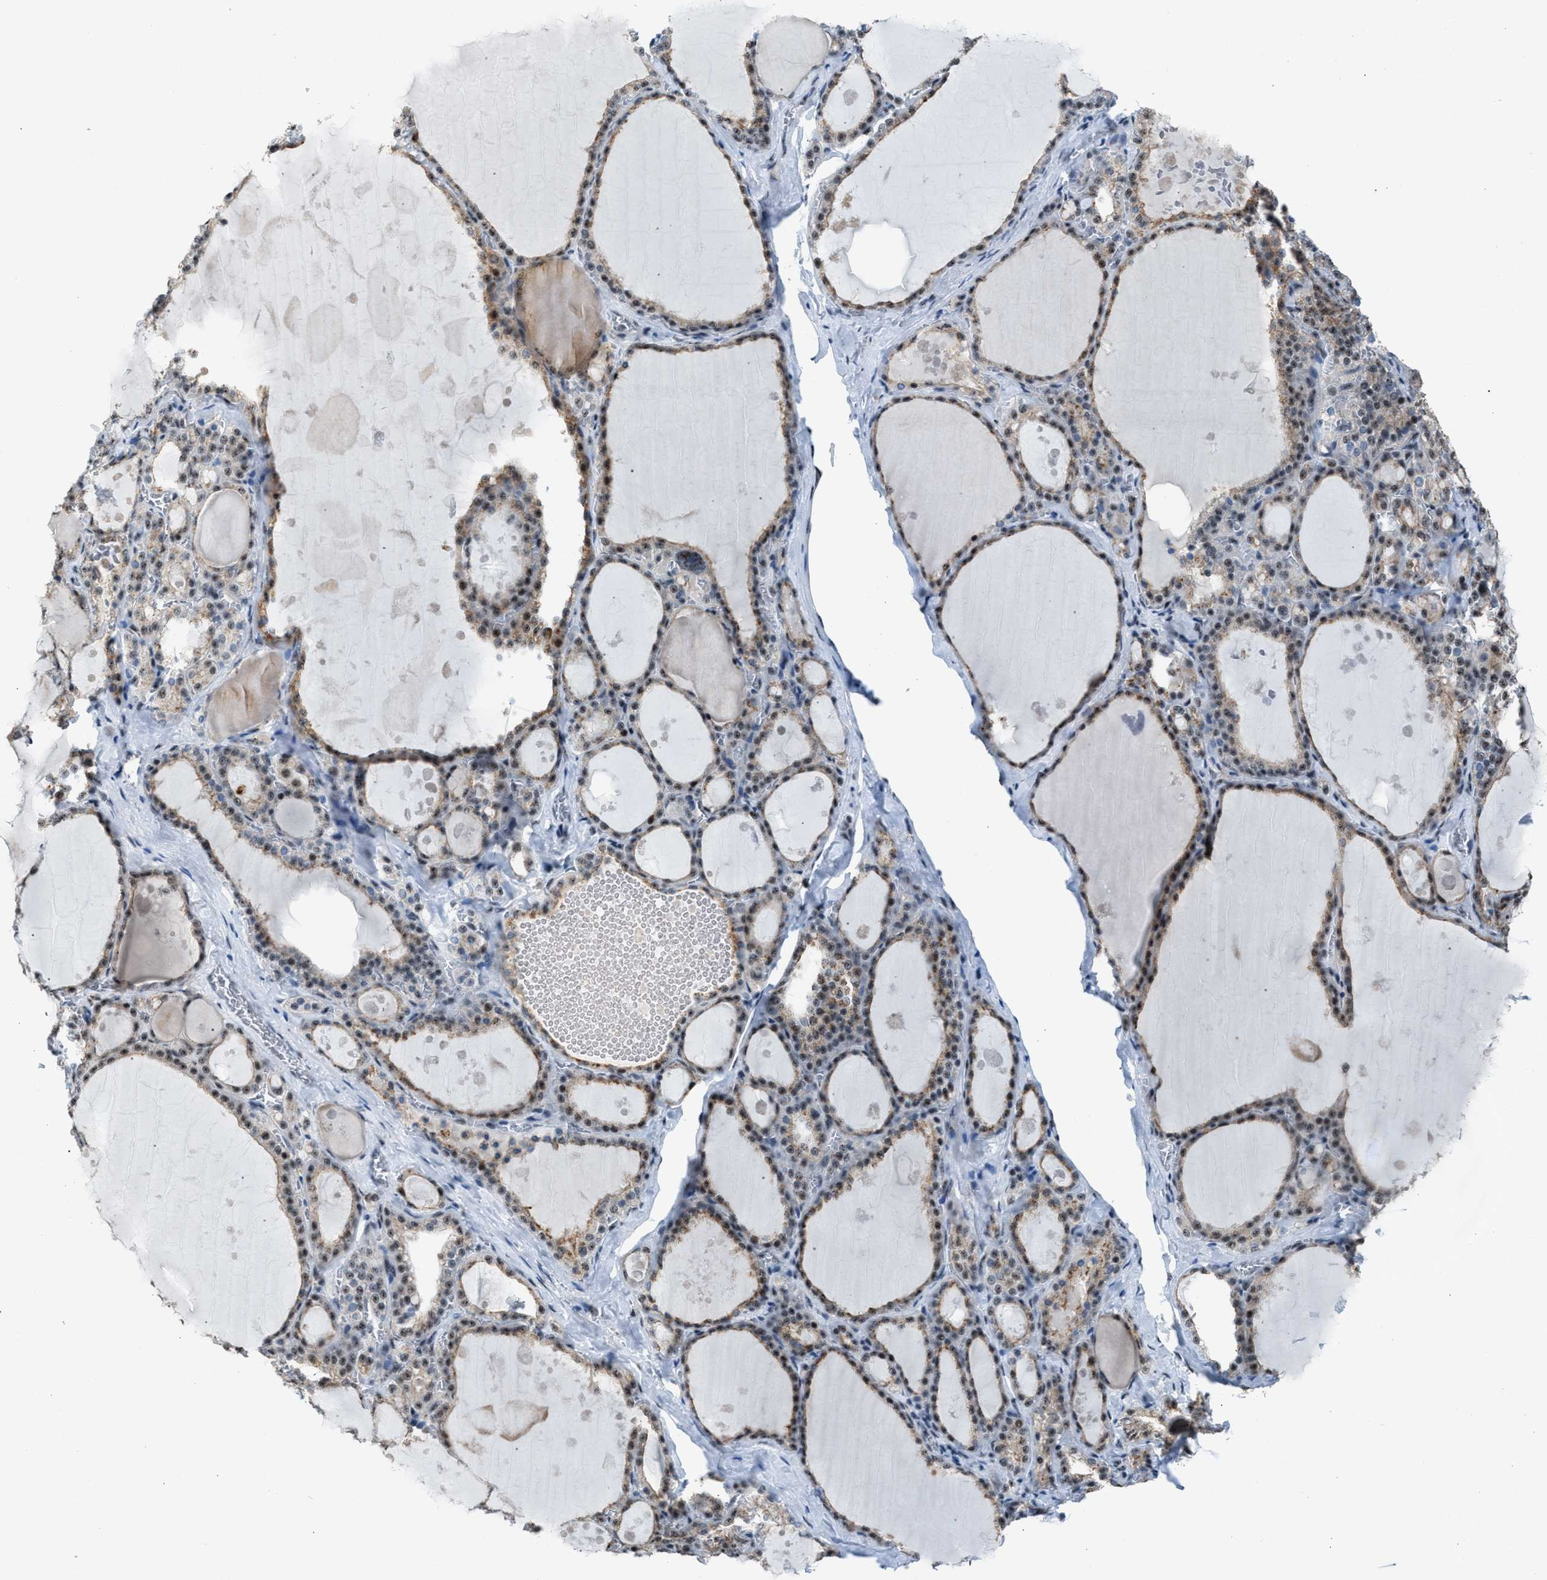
{"staining": {"intensity": "moderate", "quantity": ">75%", "location": "nuclear"}, "tissue": "thyroid gland", "cell_type": "Glandular cells", "image_type": "normal", "snomed": [{"axis": "morphology", "description": "Normal tissue, NOS"}, {"axis": "topography", "description": "Thyroid gland"}], "caption": "Immunohistochemical staining of unremarkable thyroid gland exhibits >75% levels of moderate nuclear protein staining in about >75% of glandular cells.", "gene": "CENPP", "patient": {"sex": "male", "age": 56}}